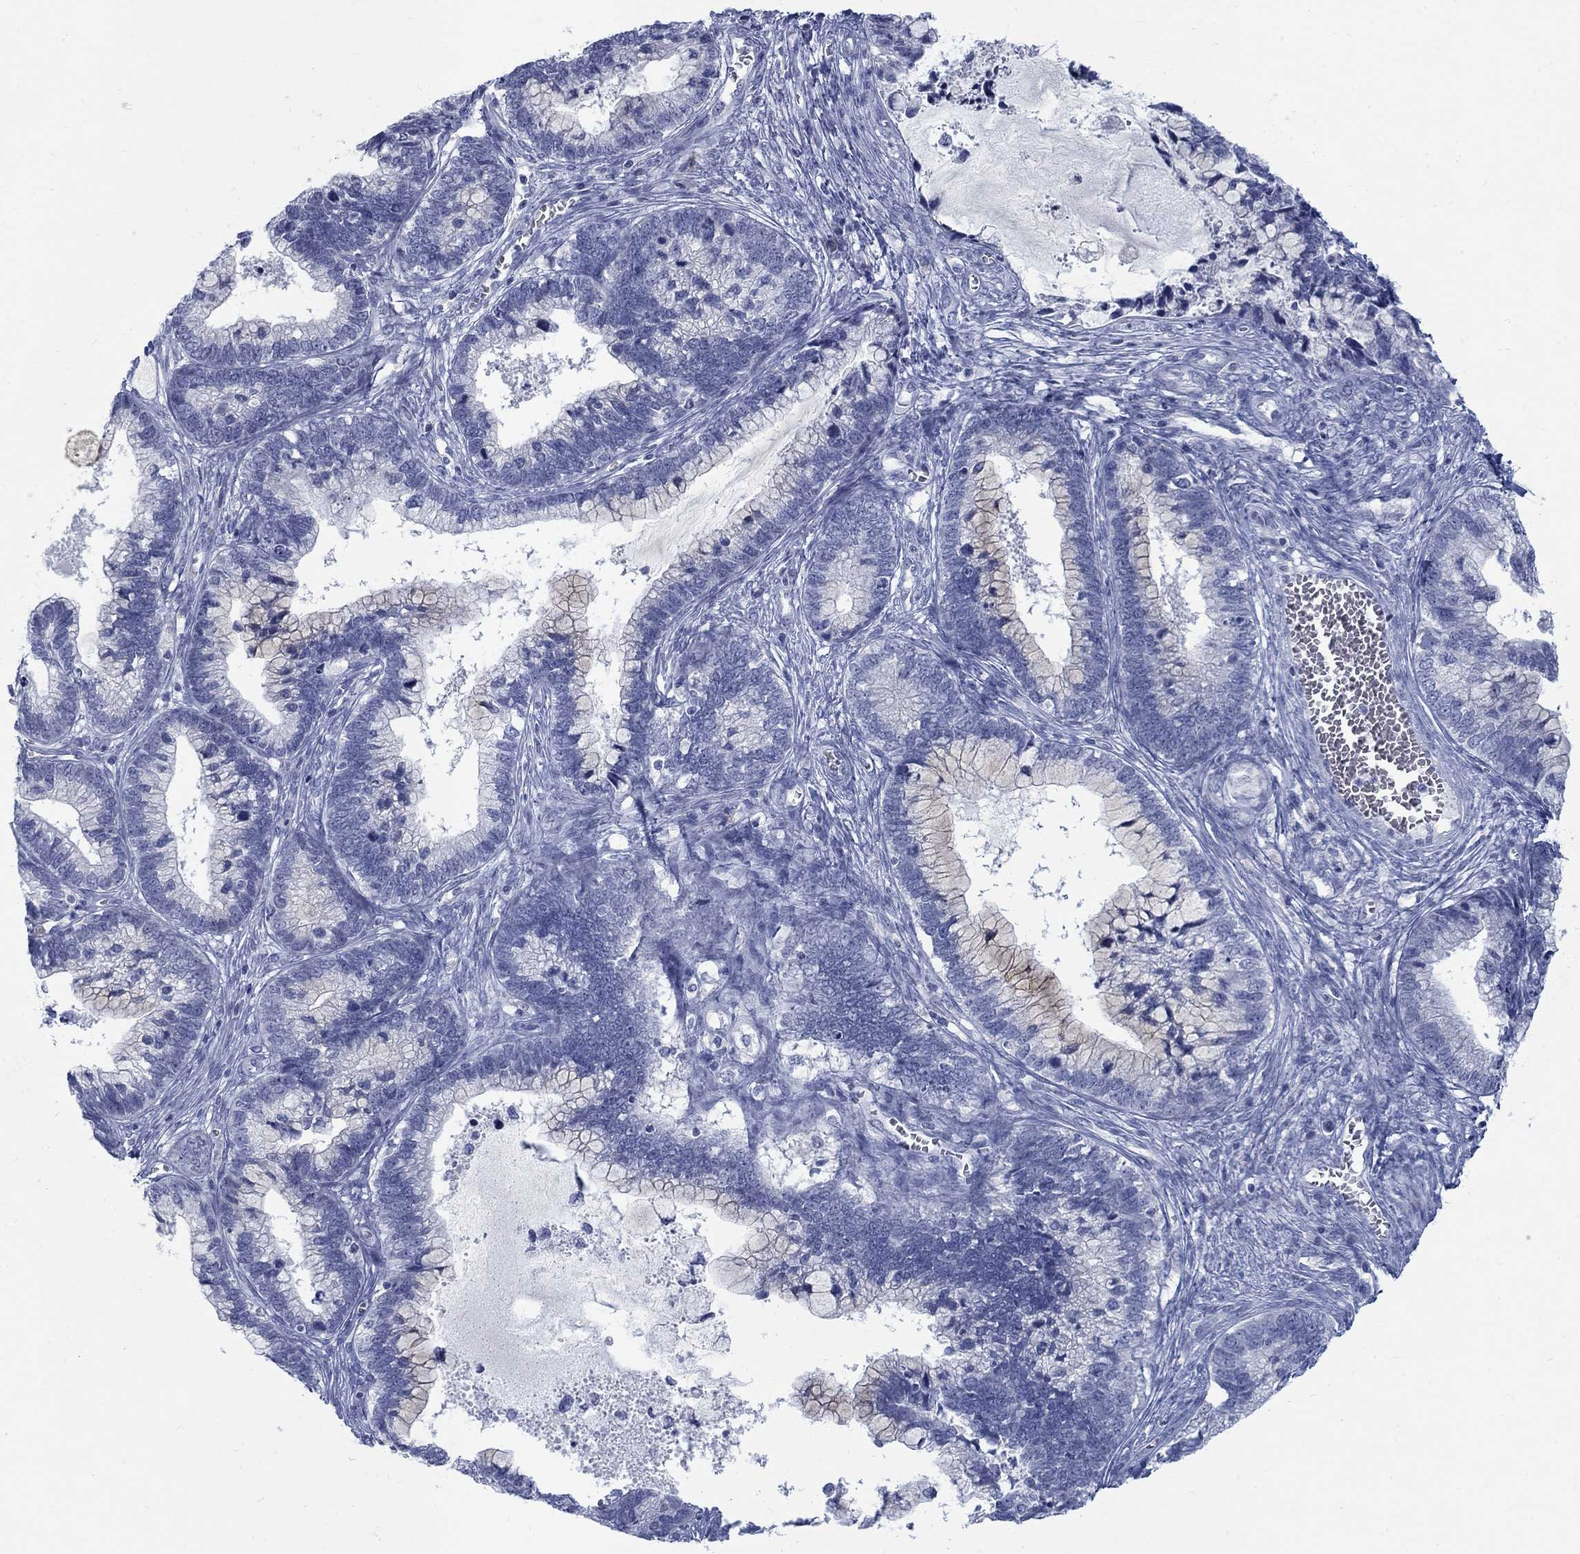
{"staining": {"intensity": "weak", "quantity": "<25%", "location": "cytoplasmic/membranous"}, "tissue": "cervical cancer", "cell_type": "Tumor cells", "image_type": "cancer", "snomed": [{"axis": "morphology", "description": "Adenocarcinoma, NOS"}, {"axis": "topography", "description": "Cervix"}], "caption": "Immunohistochemistry (IHC) photomicrograph of human cervical cancer (adenocarcinoma) stained for a protein (brown), which shows no positivity in tumor cells.", "gene": "RFTN2", "patient": {"sex": "female", "age": 44}}